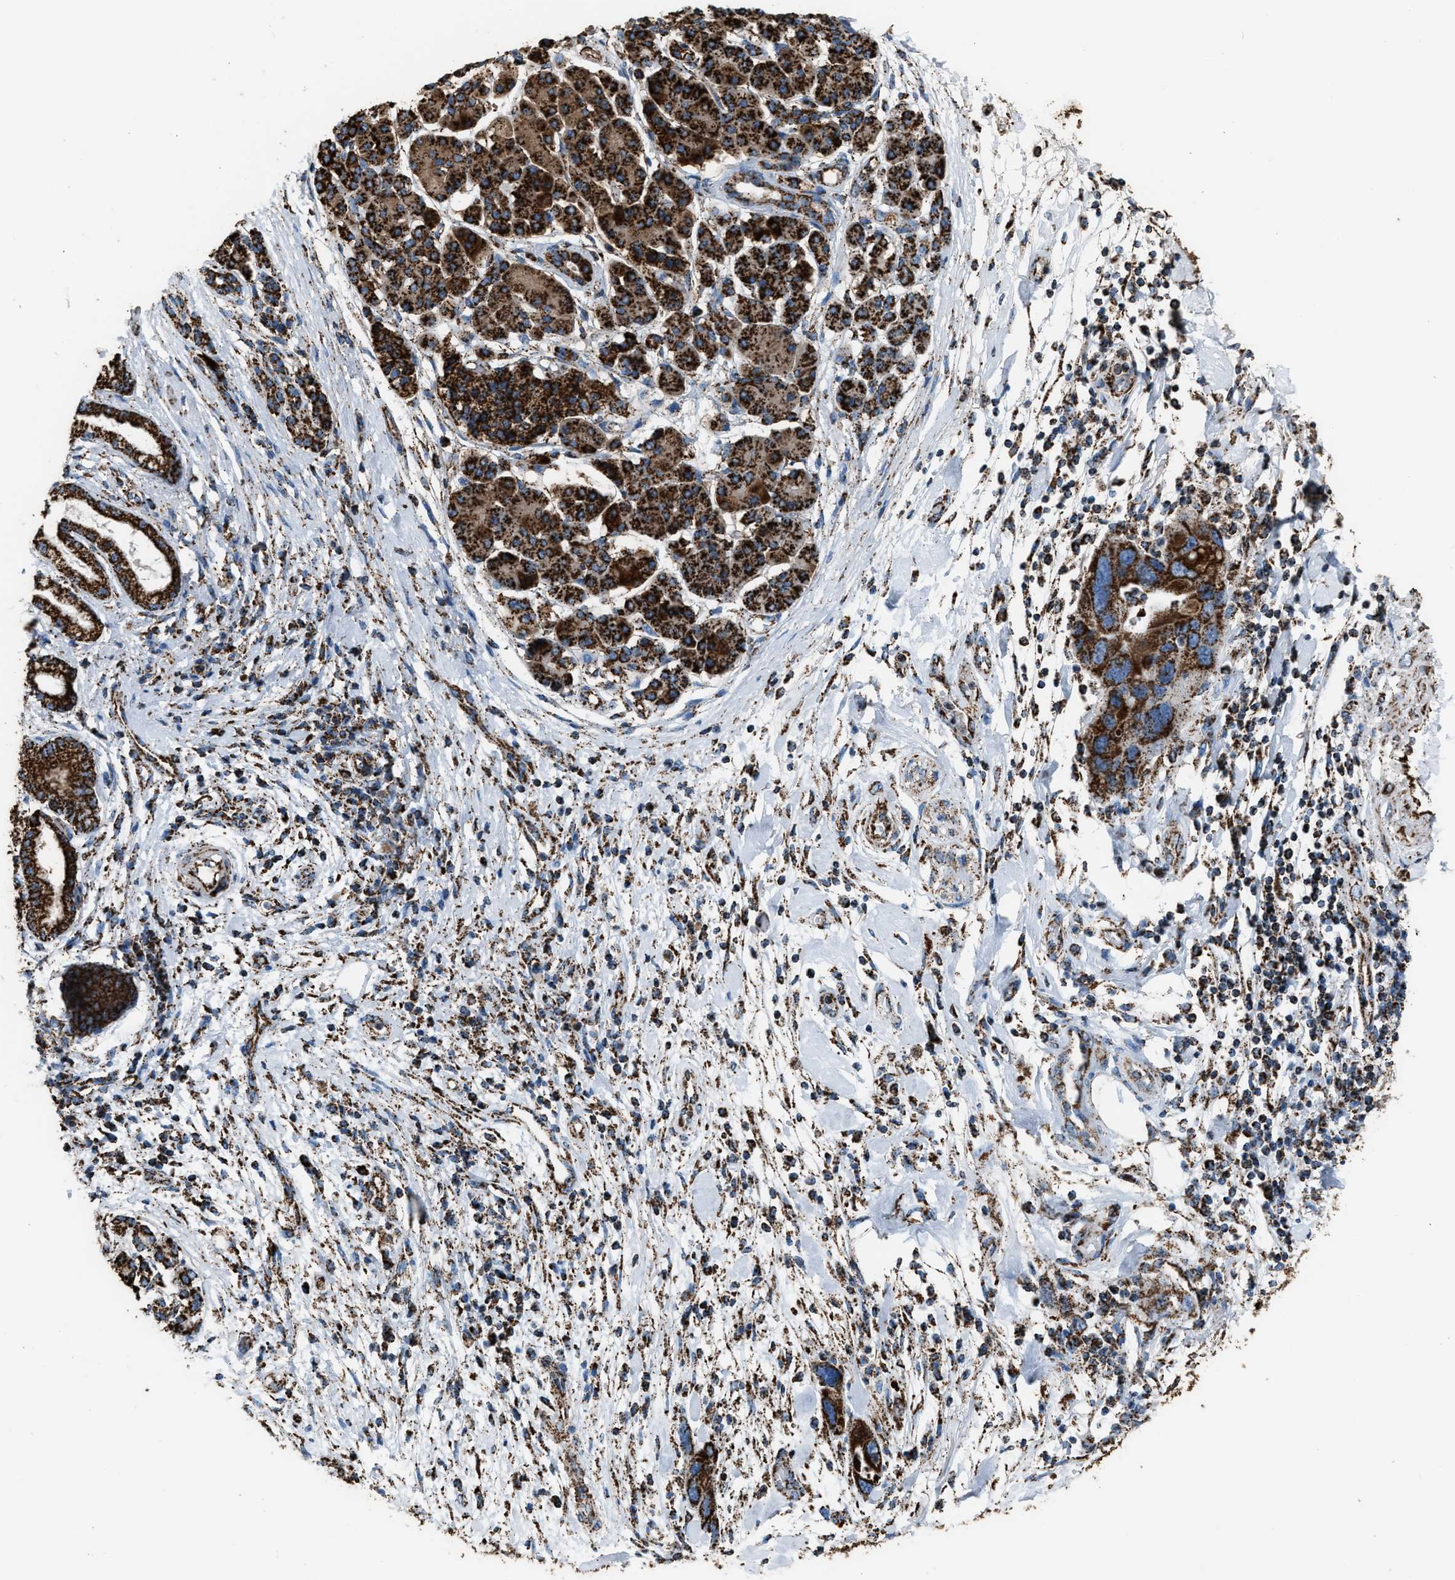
{"staining": {"intensity": "strong", "quantity": ">75%", "location": "cytoplasmic/membranous"}, "tissue": "pancreatic cancer", "cell_type": "Tumor cells", "image_type": "cancer", "snomed": [{"axis": "morphology", "description": "Normal tissue, NOS"}, {"axis": "morphology", "description": "Adenocarcinoma, NOS"}, {"axis": "topography", "description": "Pancreas"}], "caption": "The photomicrograph displays a brown stain indicating the presence of a protein in the cytoplasmic/membranous of tumor cells in pancreatic adenocarcinoma.", "gene": "MDH2", "patient": {"sex": "female", "age": 71}}